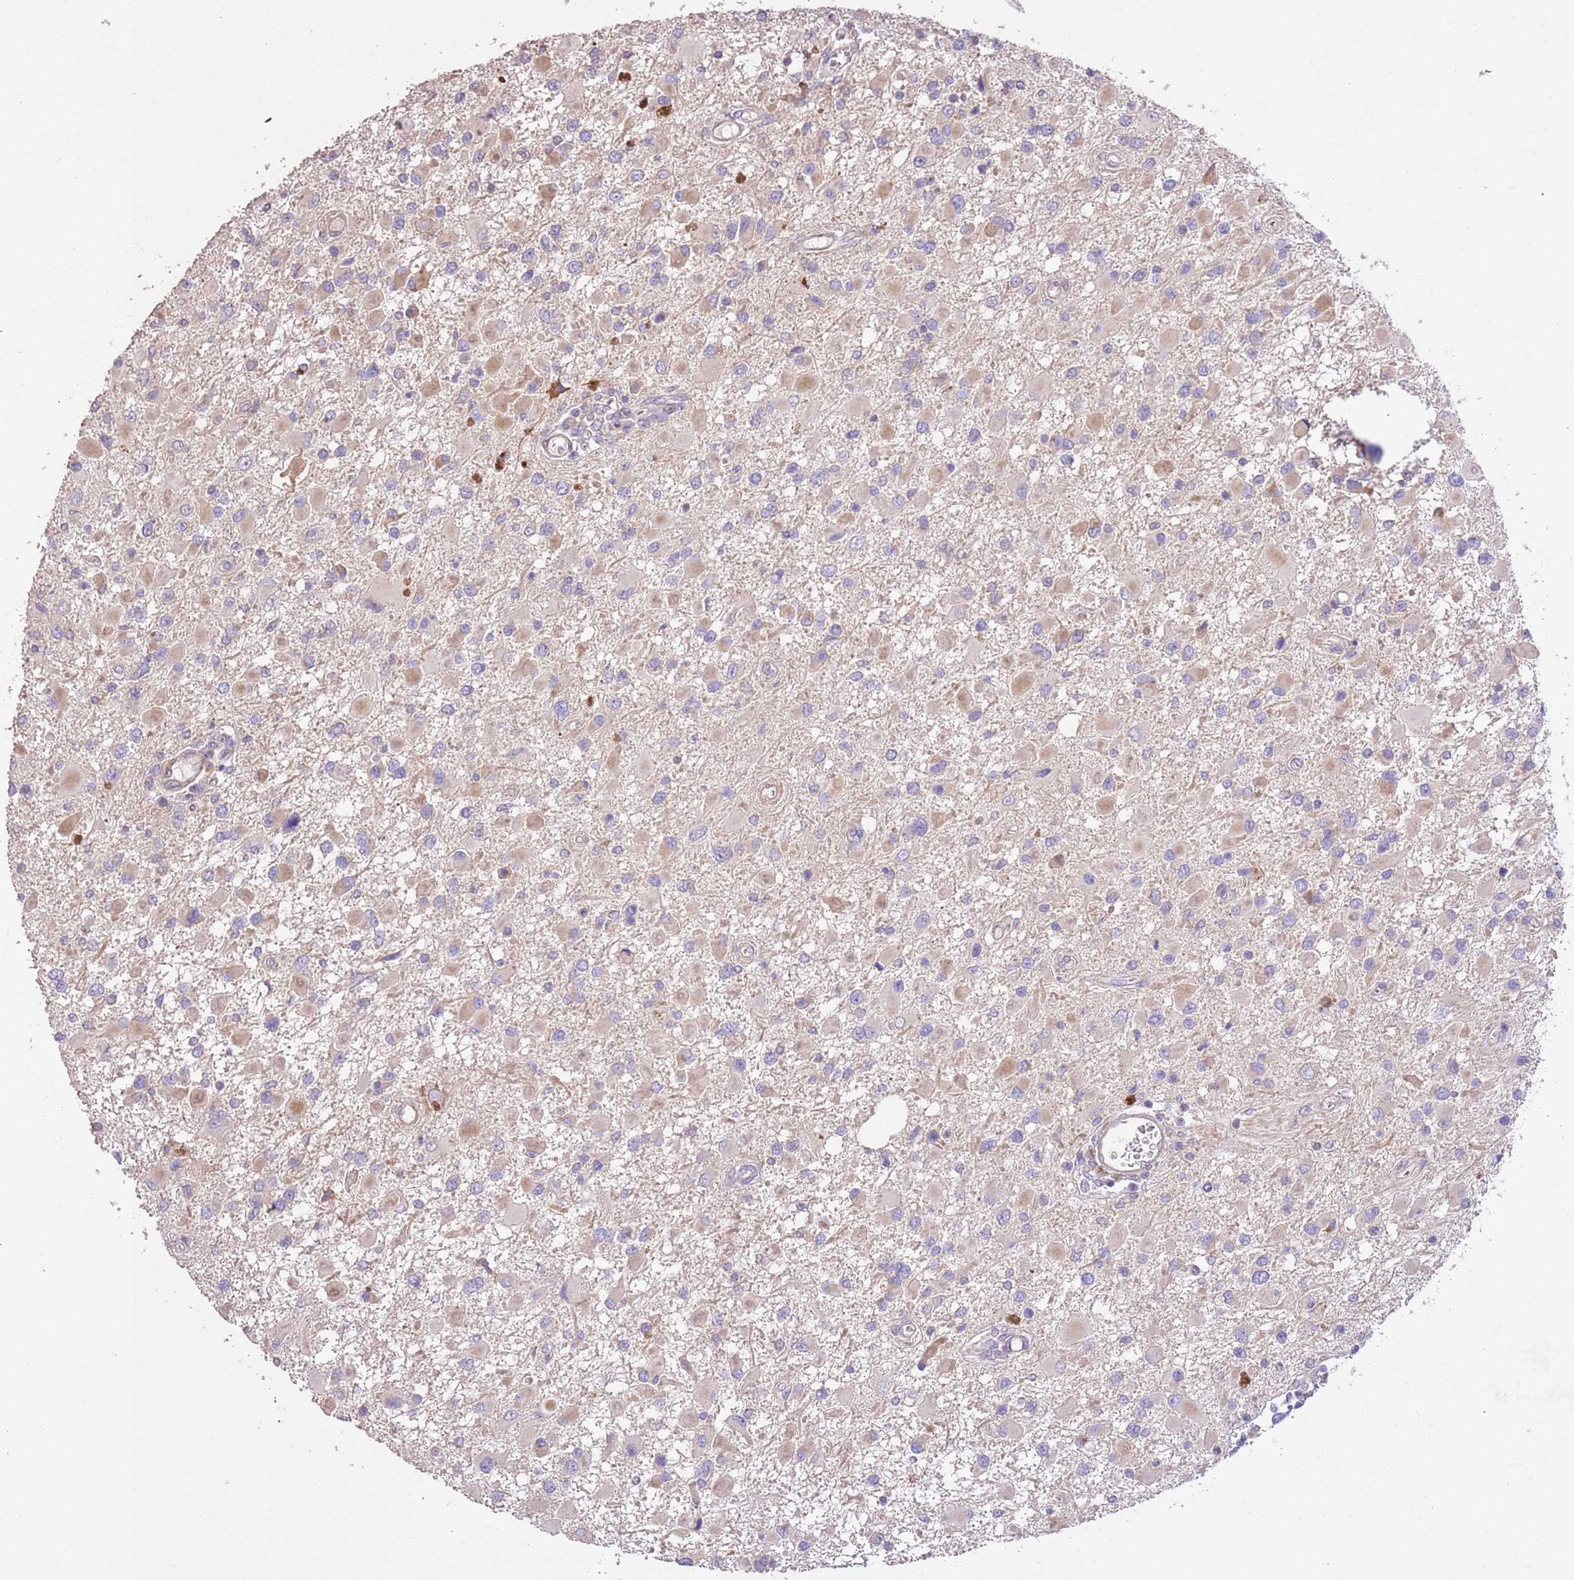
{"staining": {"intensity": "weak", "quantity": "<25%", "location": "cytoplasmic/membranous"}, "tissue": "glioma", "cell_type": "Tumor cells", "image_type": "cancer", "snomed": [{"axis": "morphology", "description": "Glioma, malignant, High grade"}, {"axis": "topography", "description": "Brain"}], "caption": "High magnification brightfield microscopy of glioma stained with DAB (brown) and counterstained with hematoxylin (blue): tumor cells show no significant staining. (Immunohistochemistry, brightfield microscopy, high magnification).", "gene": "PIGA", "patient": {"sex": "male", "age": 53}}